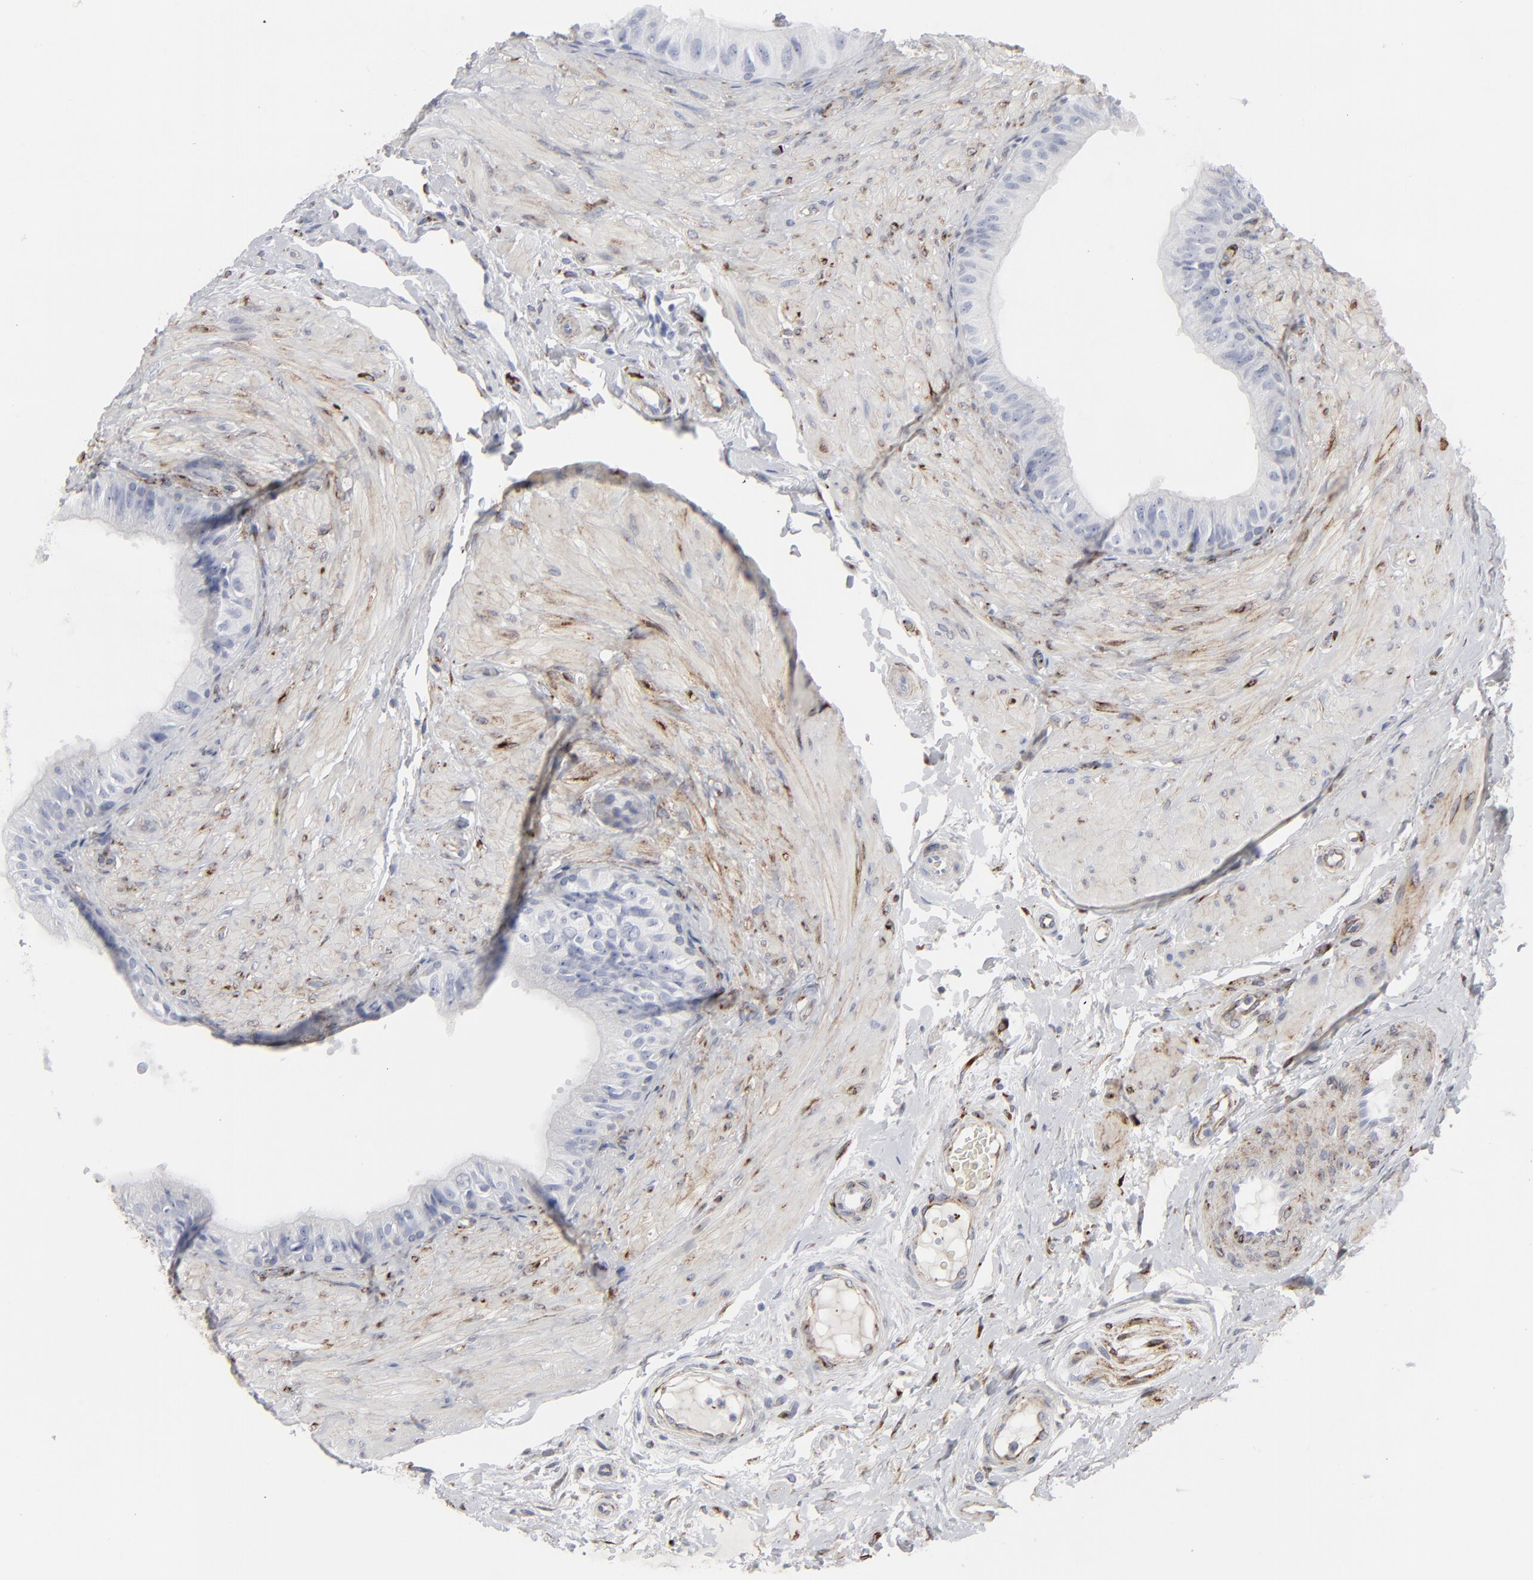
{"staining": {"intensity": "negative", "quantity": "none", "location": "none"}, "tissue": "epididymis", "cell_type": "Glandular cells", "image_type": "normal", "snomed": [{"axis": "morphology", "description": "Normal tissue, NOS"}, {"axis": "topography", "description": "Epididymis"}], "caption": "The IHC photomicrograph has no significant expression in glandular cells of epididymis.", "gene": "SPARC", "patient": {"sex": "male", "age": 68}}